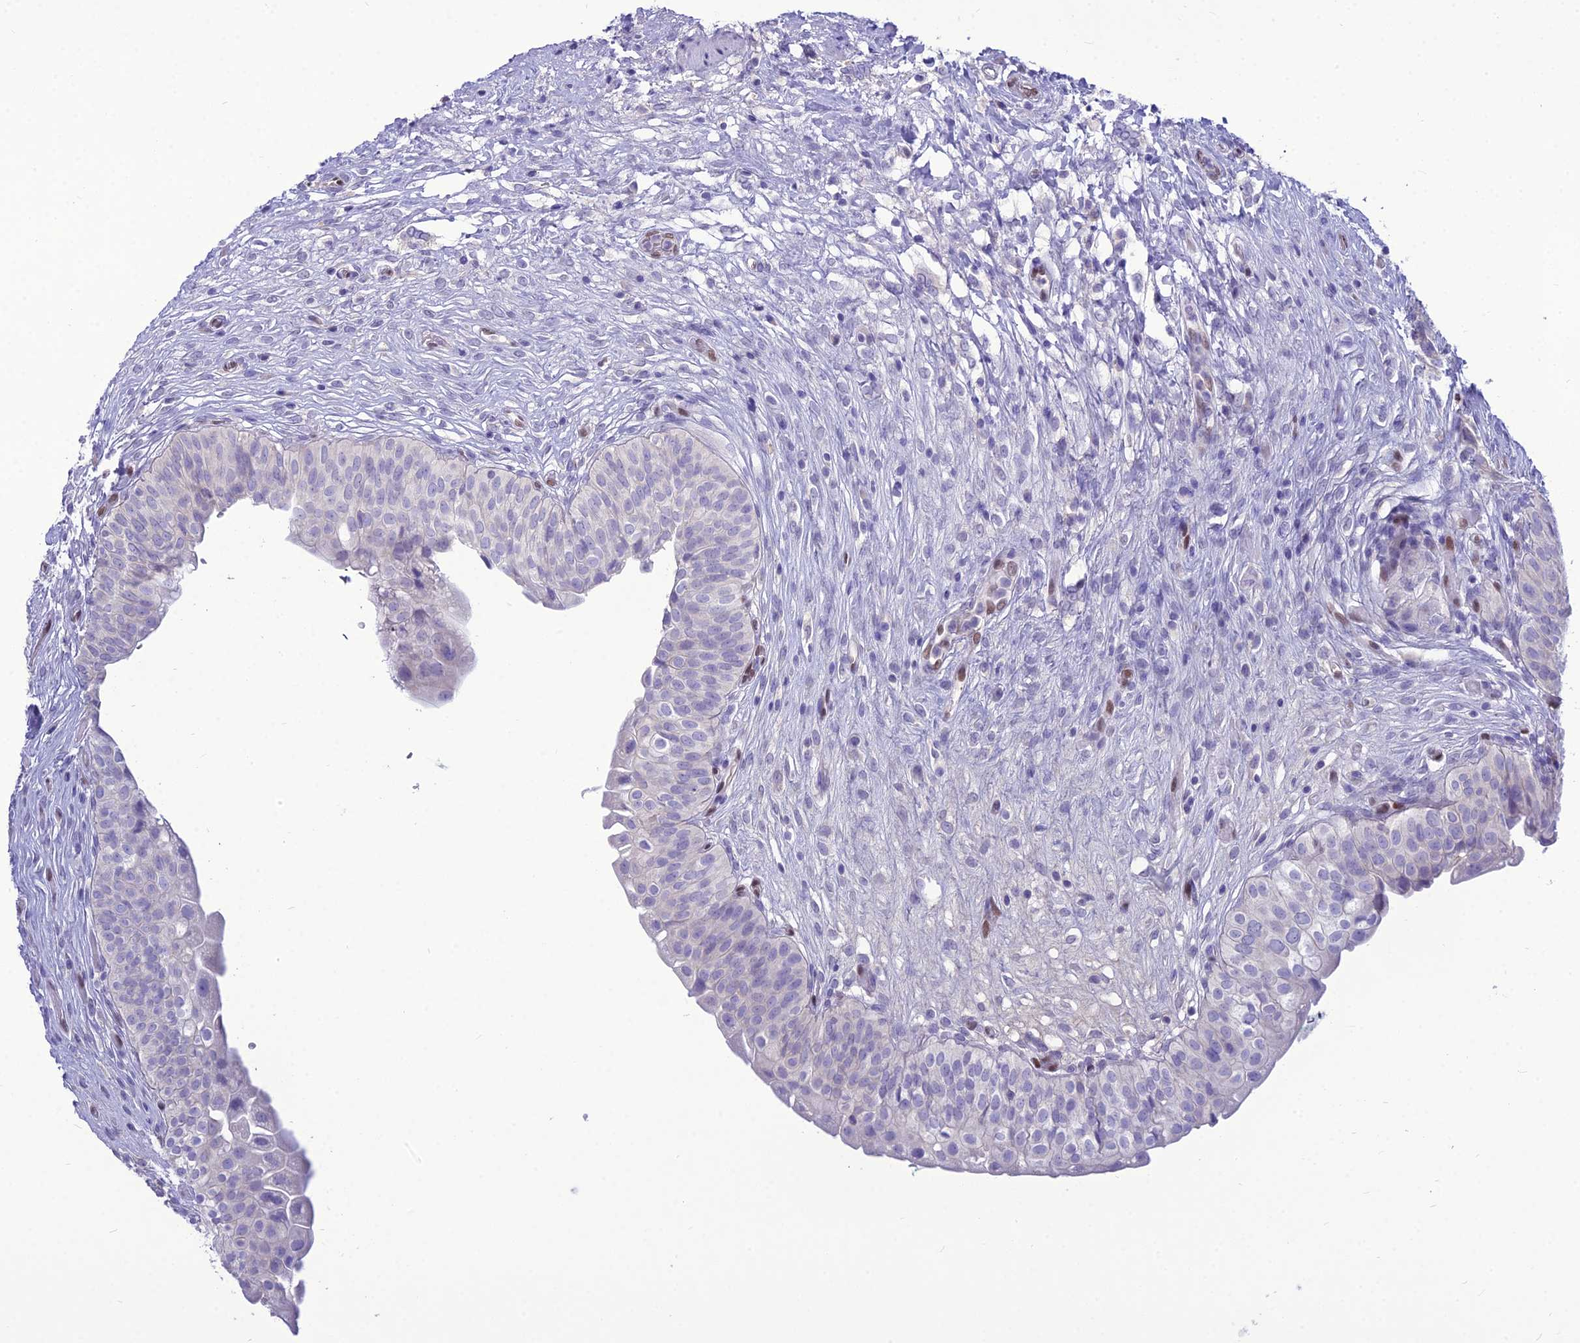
{"staining": {"intensity": "negative", "quantity": "none", "location": "none"}, "tissue": "urinary bladder", "cell_type": "Urothelial cells", "image_type": "normal", "snomed": [{"axis": "morphology", "description": "Normal tissue, NOS"}, {"axis": "topography", "description": "Urinary bladder"}], "caption": "Histopathology image shows no significant protein expression in urothelial cells of unremarkable urinary bladder. The staining is performed using DAB (3,3'-diaminobenzidine) brown chromogen with nuclei counter-stained in using hematoxylin.", "gene": "NOVA2", "patient": {"sex": "male", "age": 55}}